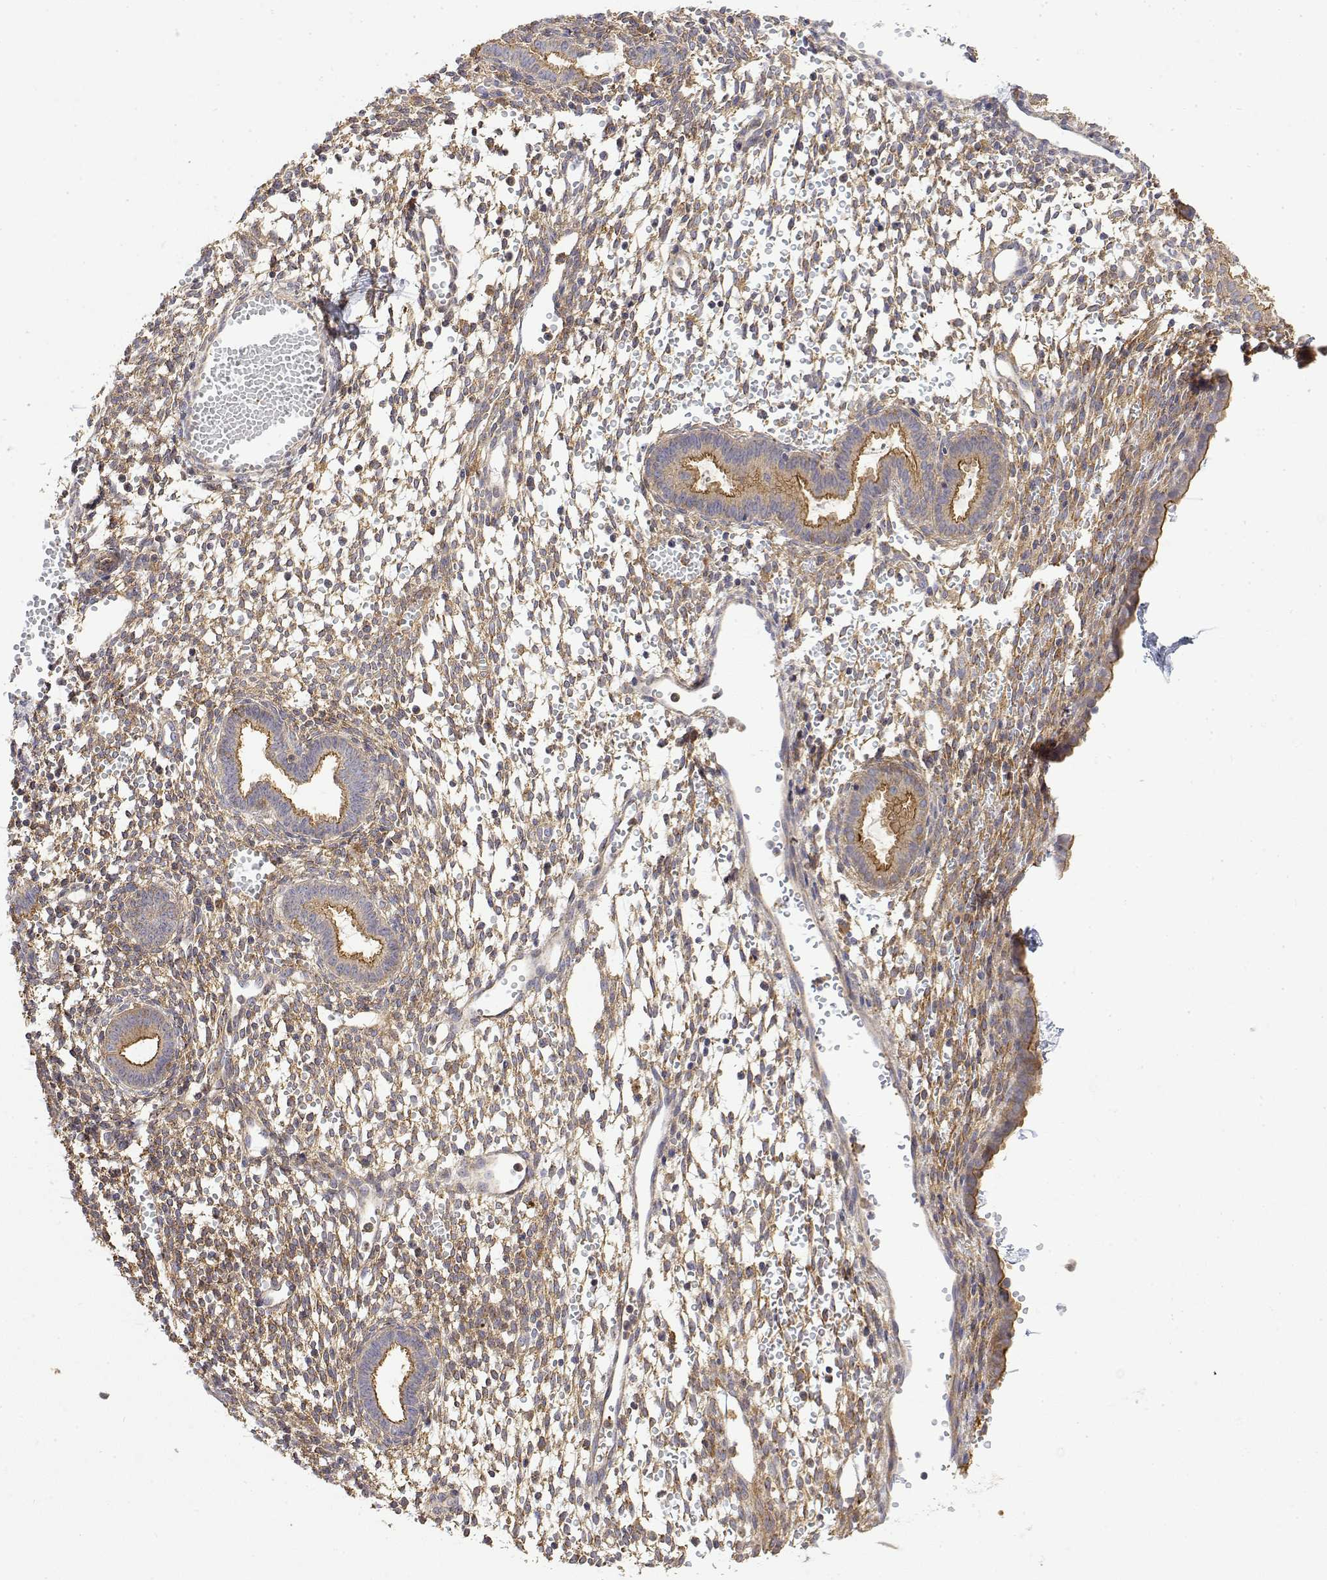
{"staining": {"intensity": "moderate", "quantity": ">75%", "location": "cytoplasmic/membranous"}, "tissue": "endometrium", "cell_type": "Cells in endometrial stroma", "image_type": "normal", "snomed": [{"axis": "morphology", "description": "Normal tissue, NOS"}, {"axis": "topography", "description": "Endometrium"}], "caption": "Cells in endometrial stroma show medium levels of moderate cytoplasmic/membranous staining in approximately >75% of cells in normal endometrium. (Brightfield microscopy of DAB IHC at high magnification).", "gene": "PACSIN2", "patient": {"sex": "female", "age": 36}}